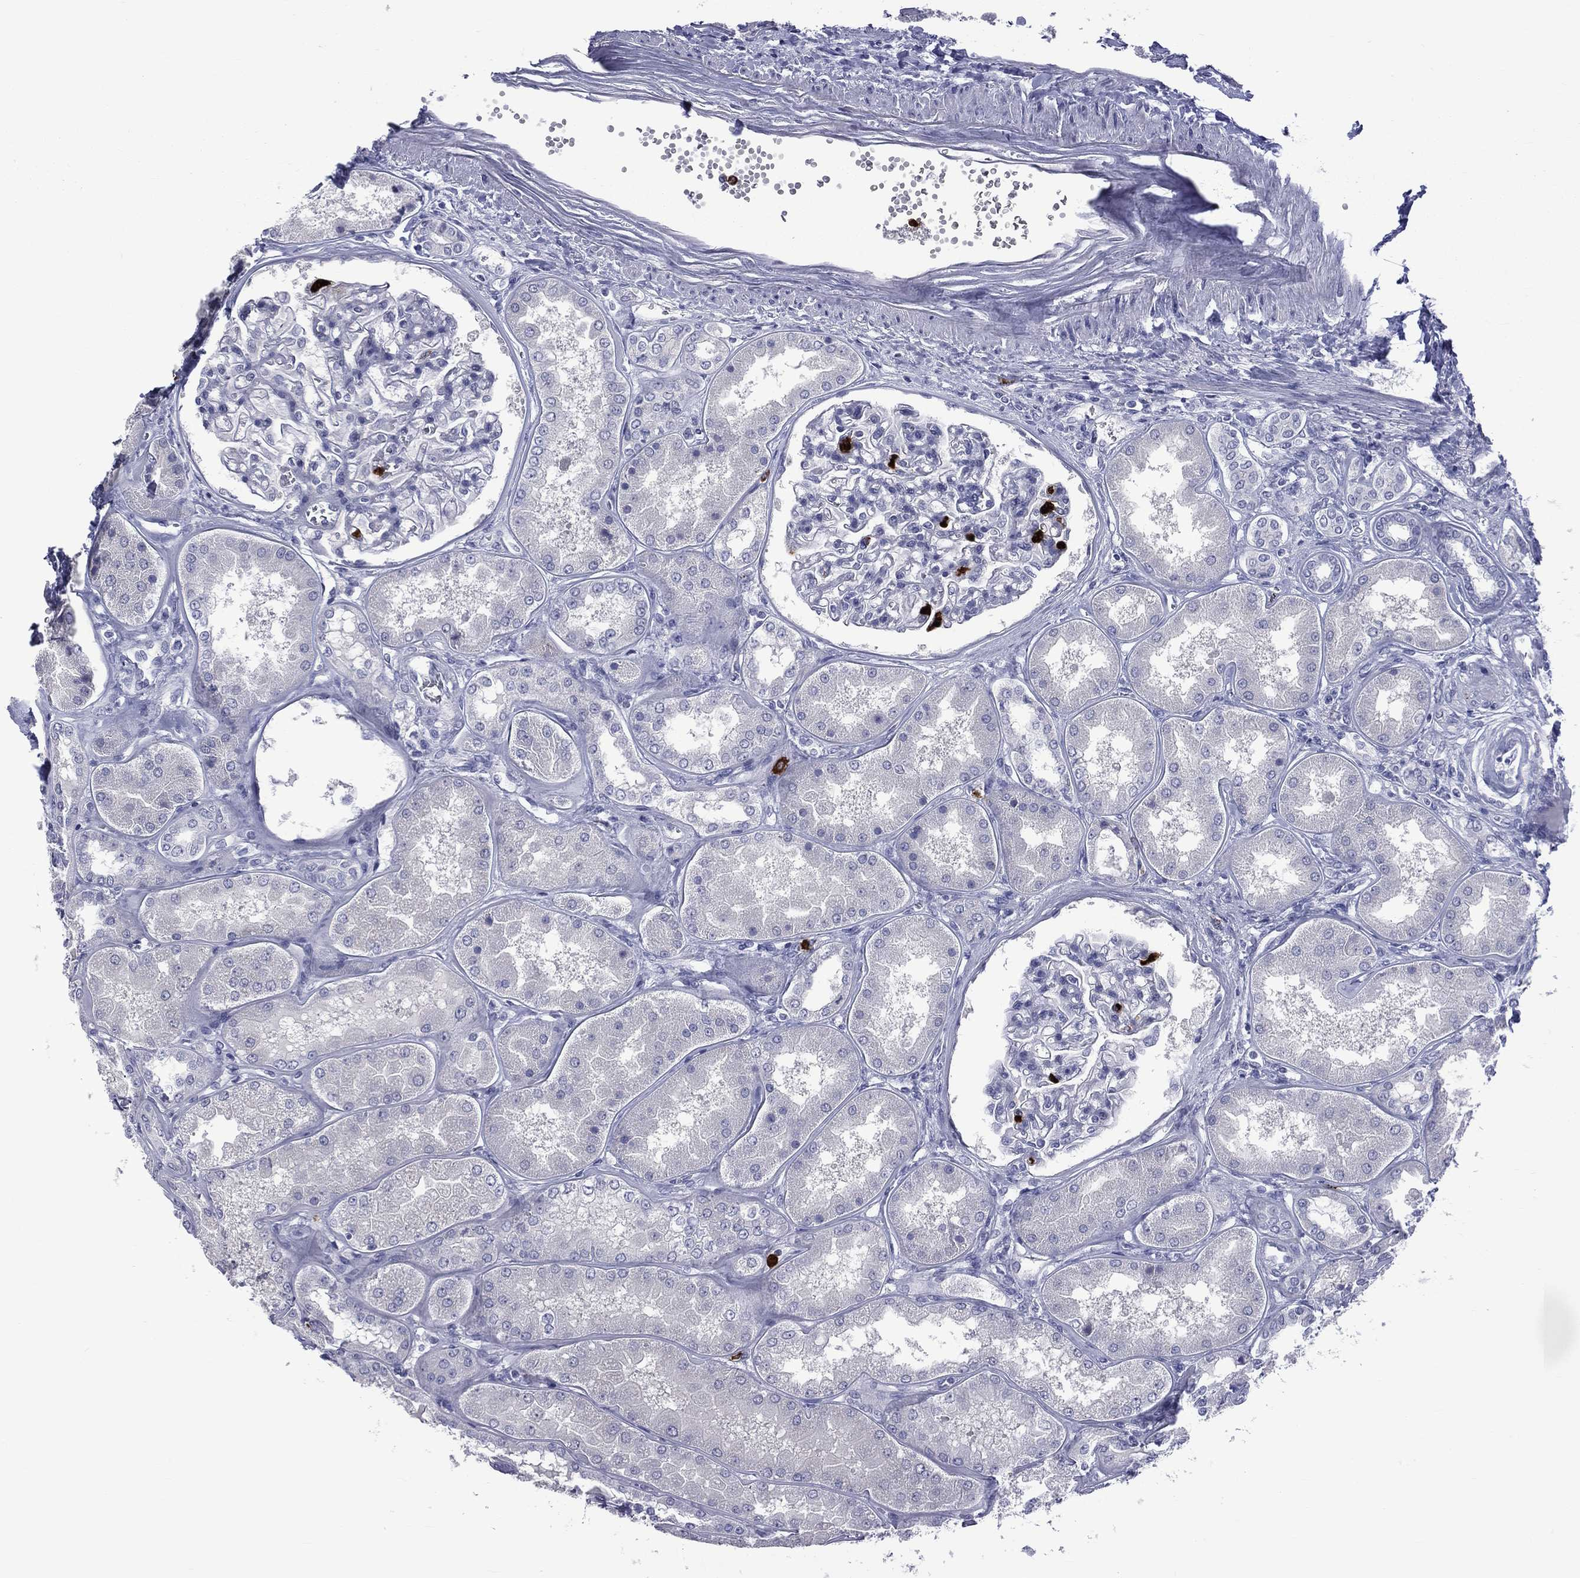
{"staining": {"intensity": "negative", "quantity": "none", "location": "none"}, "tissue": "kidney", "cell_type": "Cells in glomeruli", "image_type": "normal", "snomed": [{"axis": "morphology", "description": "Normal tissue, NOS"}, {"axis": "topography", "description": "Kidney"}], "caption": "The immunohistochemistry (IHC) photomicrograph has no significant positivity in cells in glomeruli of kidney. The staining is performed using DAB brown chromogen with nuclei counter-stained in using hematoxylin.", "gene": "ELANE", "patient": {"sex": "female", "age": 56}}